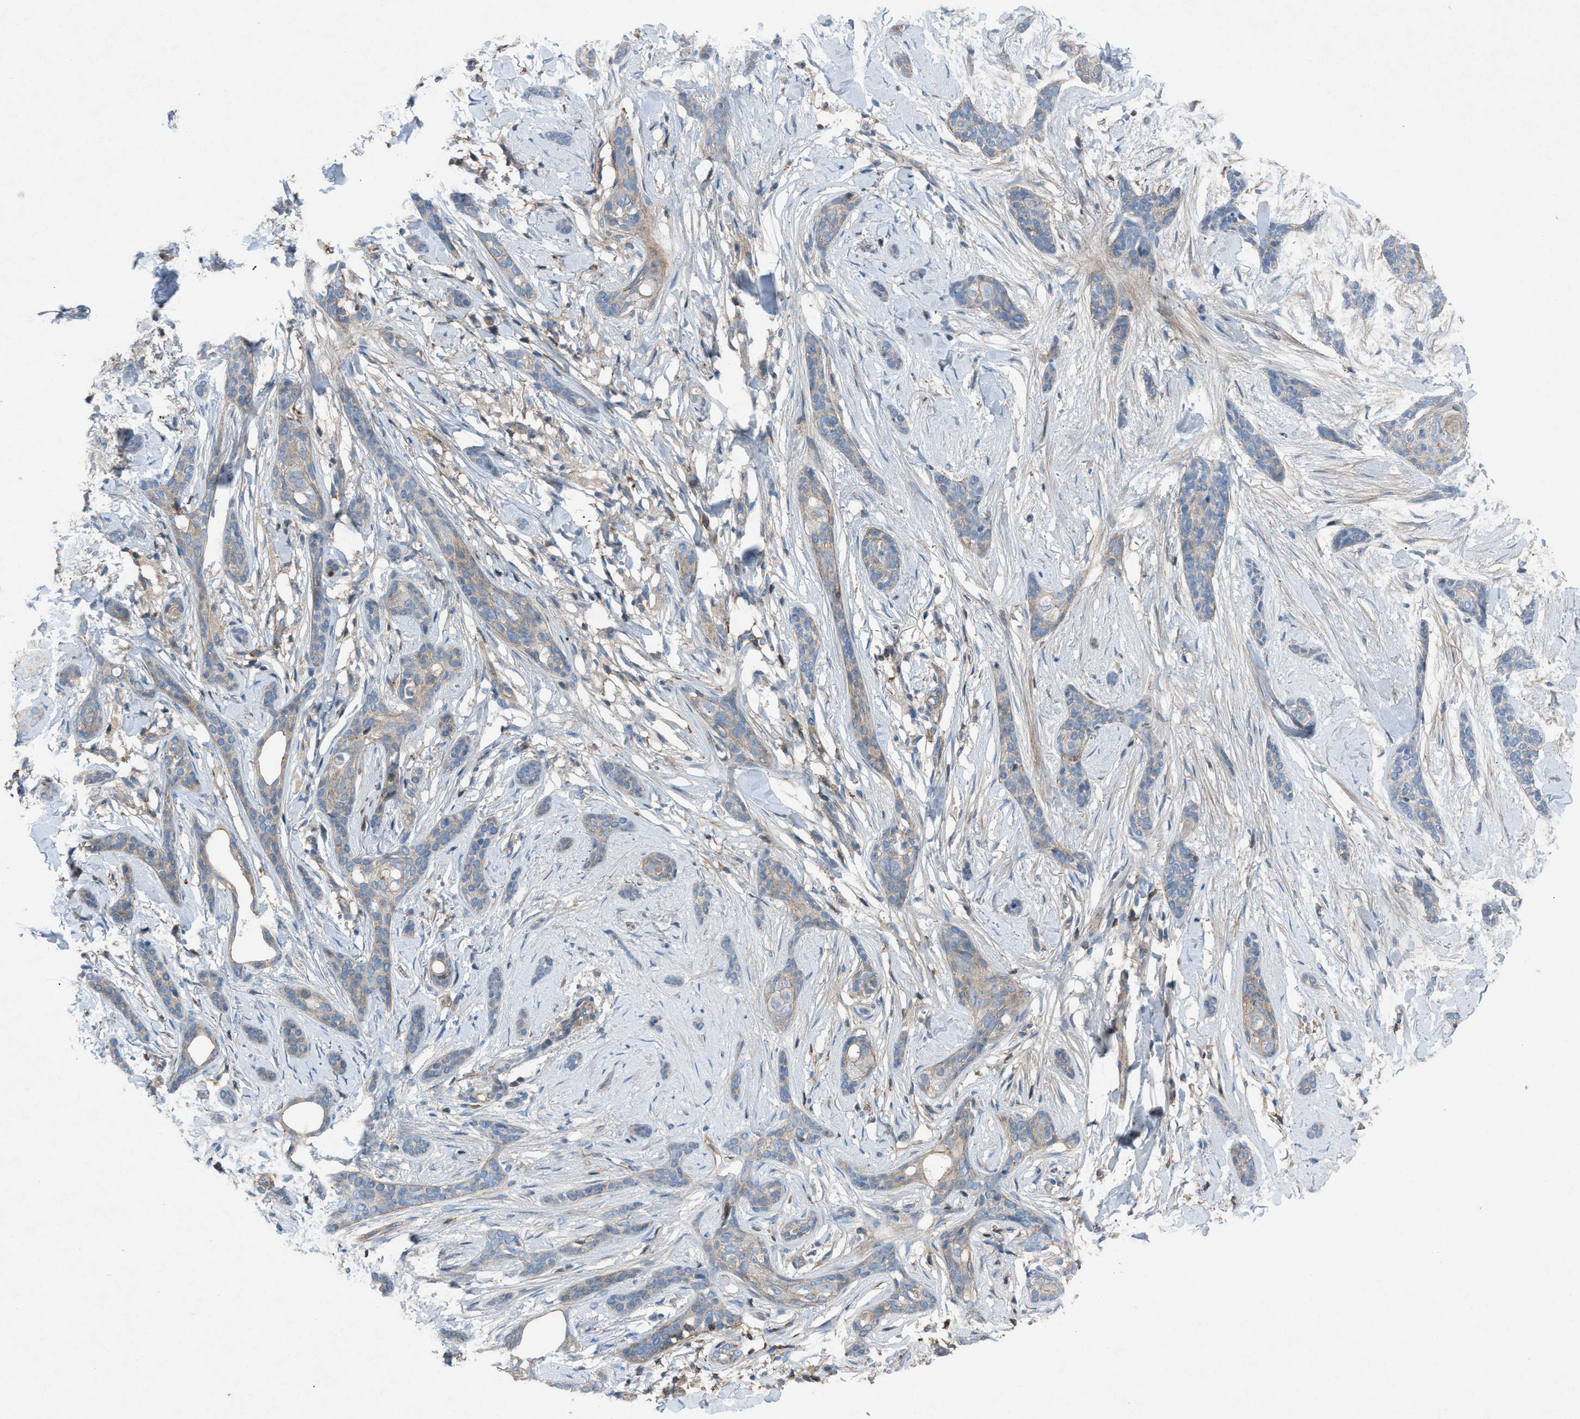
{"staining": {"intensity": "weak", "quantity": "25%-75%", "location": "cytoplasmic/membranous"}, "tissue": "skin cancer", "cell_type": "Tumor cells", "image_type": "cancer", "snomed": [{"axis": "morphology", "description": "Basal cell carcinoma"}, {"axis": "morphology", "description": "Adnexal tumor, benign"}, {"axis": "topography", "description": "Skin"}], "caption": "Protein expression analysis of skin cancer (benign adnexal tumor) displays weak cytoplasmic/membranous positivity in about 25%-75% of tumor cells.", "gene": "NCK2", "patient": {"sex": "female", "age": 42}}